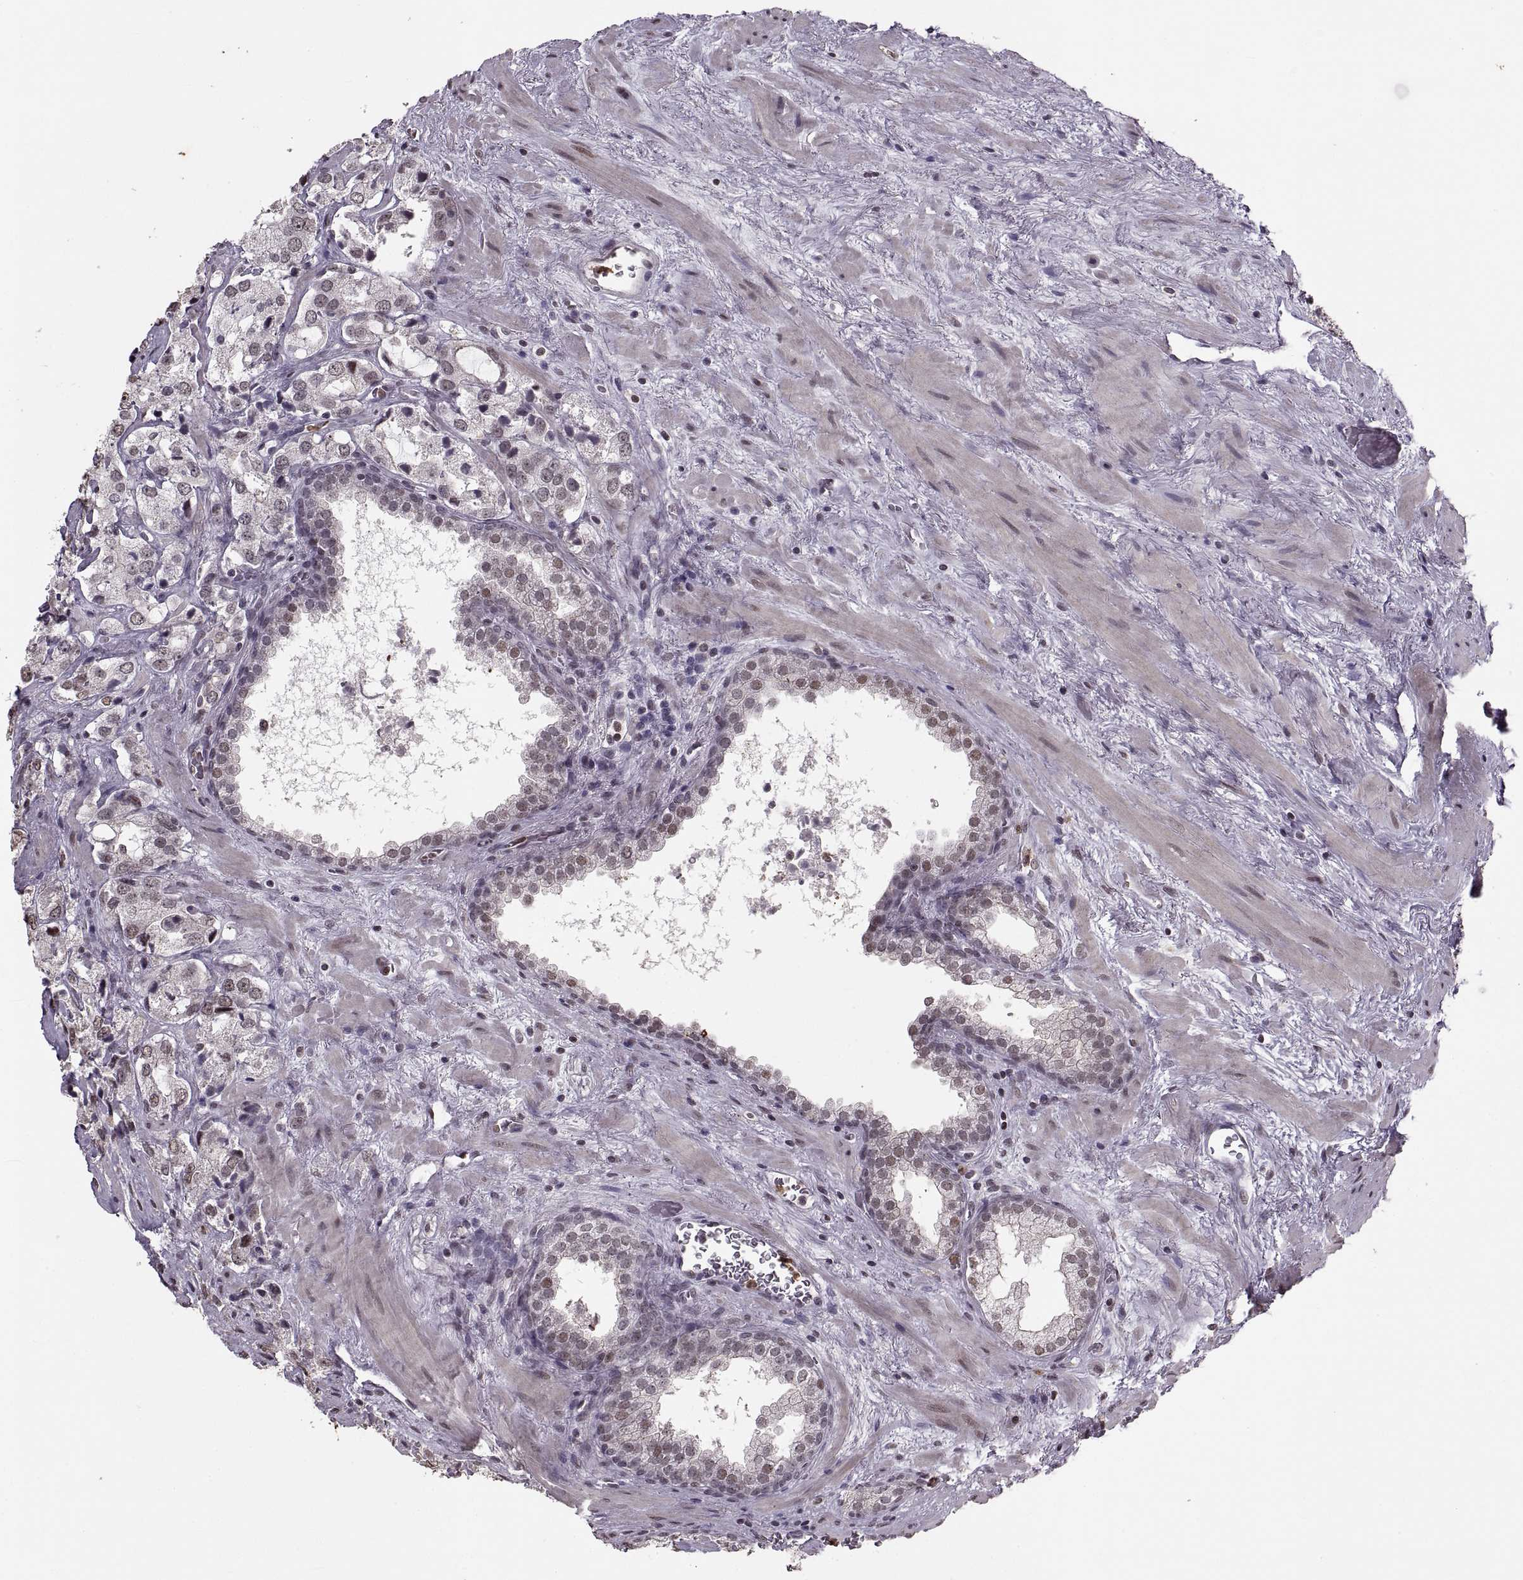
{"staining": {"intensity": "weak", "quantity": "<25%", "location": "nuclear"}, "tissue": "prostate cancer", "cell_type": "Tumor cells", "image_type": "cancer", "snomed": [{"axis": "morphology", "description": "Adenocarcinoma, NOS"}, {"axis": "topography", "description": "Prostate"}], "caption": "A high-resolution photomicrograph shows immunohistochemistry staining of prostate cancer (adenocarcinoma), which demonstrates no significant expression in tumor cells.", "gene": "PALS1", "patient": {"sex": "male", "age": 66}}